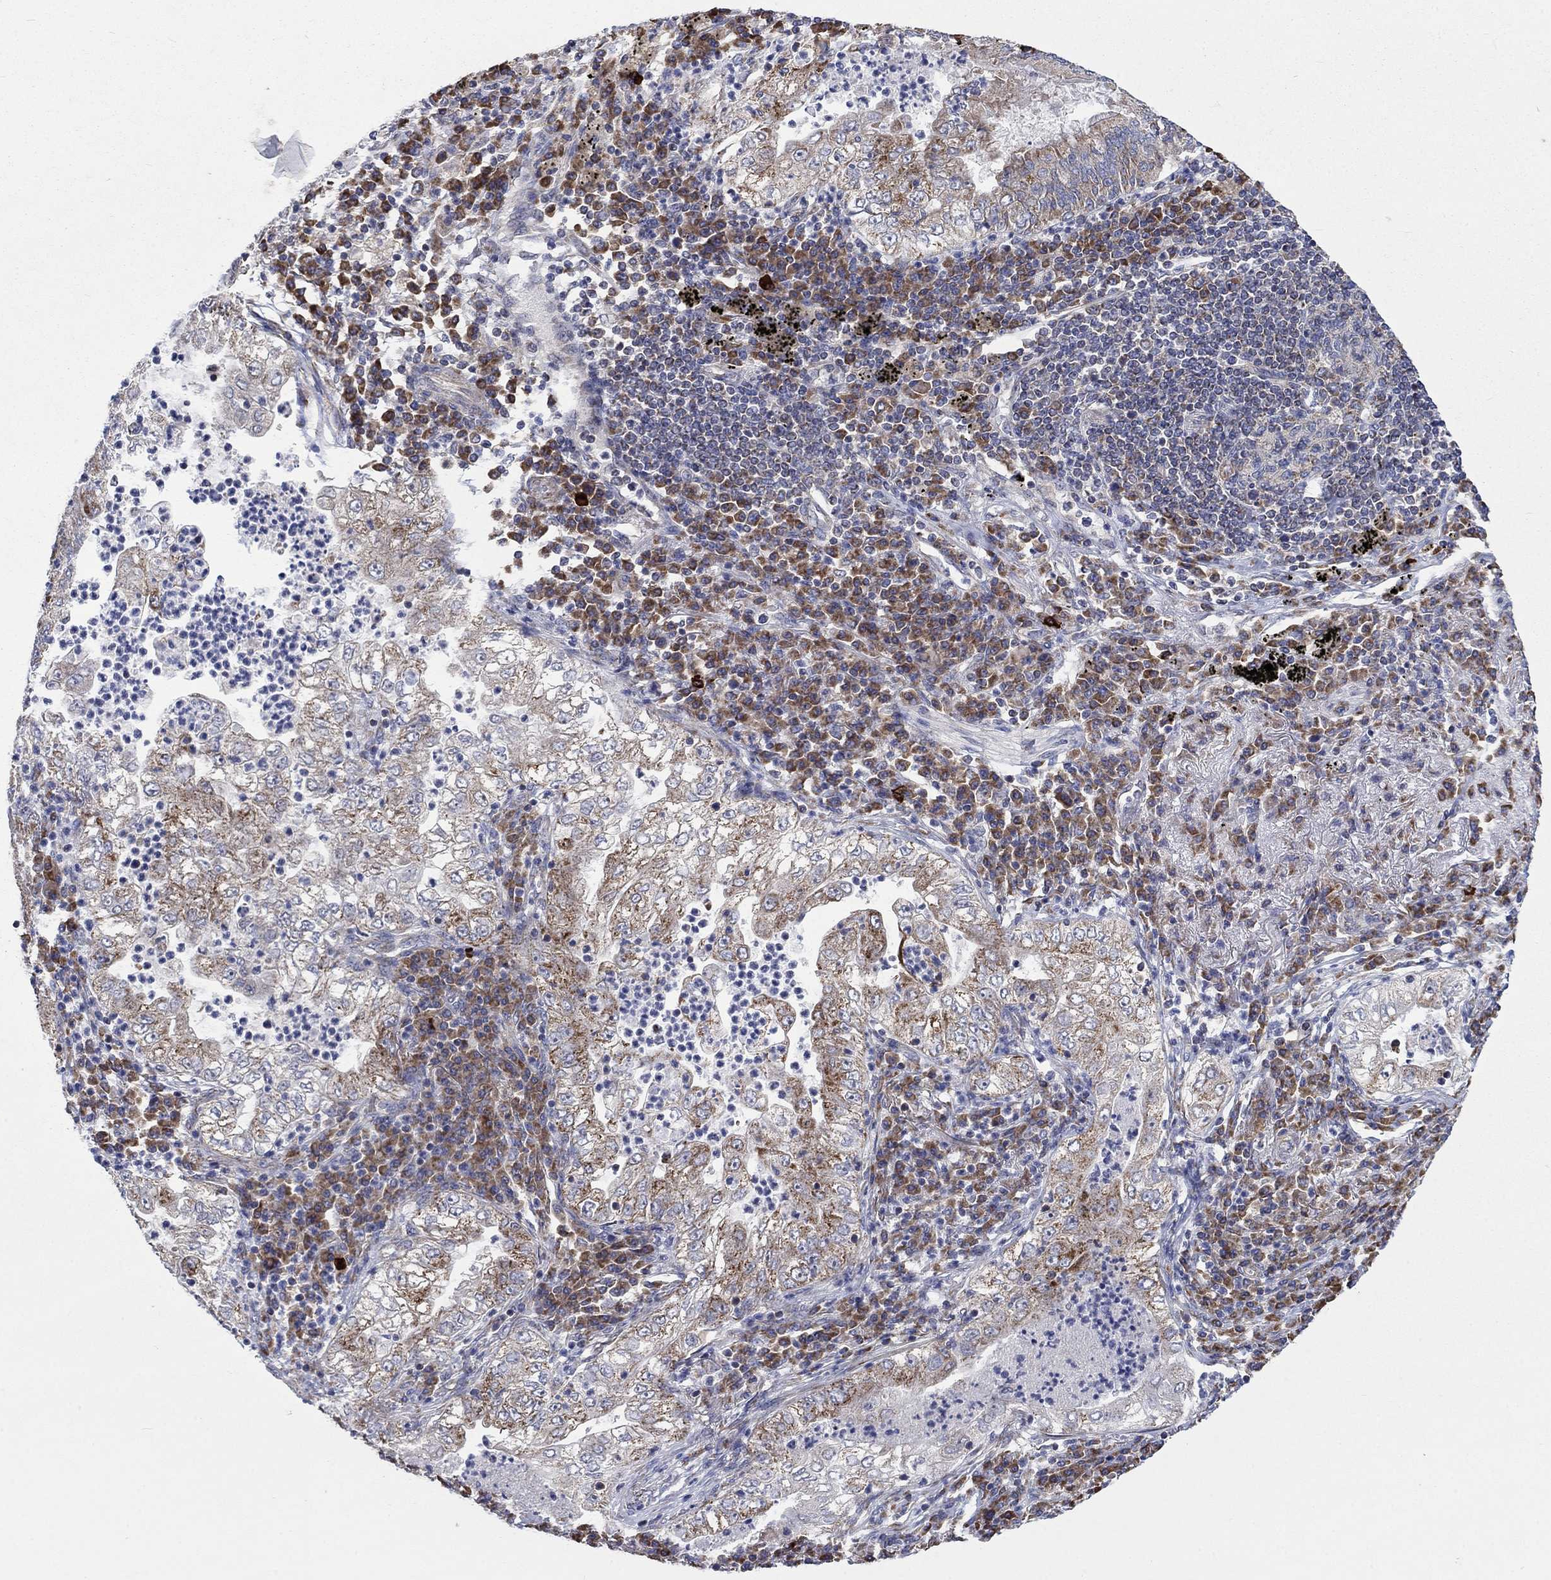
{"staining": {"intensity": "strong", "quantity": "<25%", "location": "cytoplasmic/membranous"}, "tissue": "lung cancer", "cell_type": "Tumor cells", "image_type": "cancer", "snomed": [{"axis": "morphology", "description": "Adenocarcinoma, NOS"}, {"axis": "topography", "description": "Lung"}], "caption": "About <25% of tumor cells in human adenocarcinoma (lung) show strong cytoplasmic/membranous protein expression as visualized by brown immunohistochemical staining.", "gene": "RPLP0", "patient": {"sex": "female", "age": 73}}